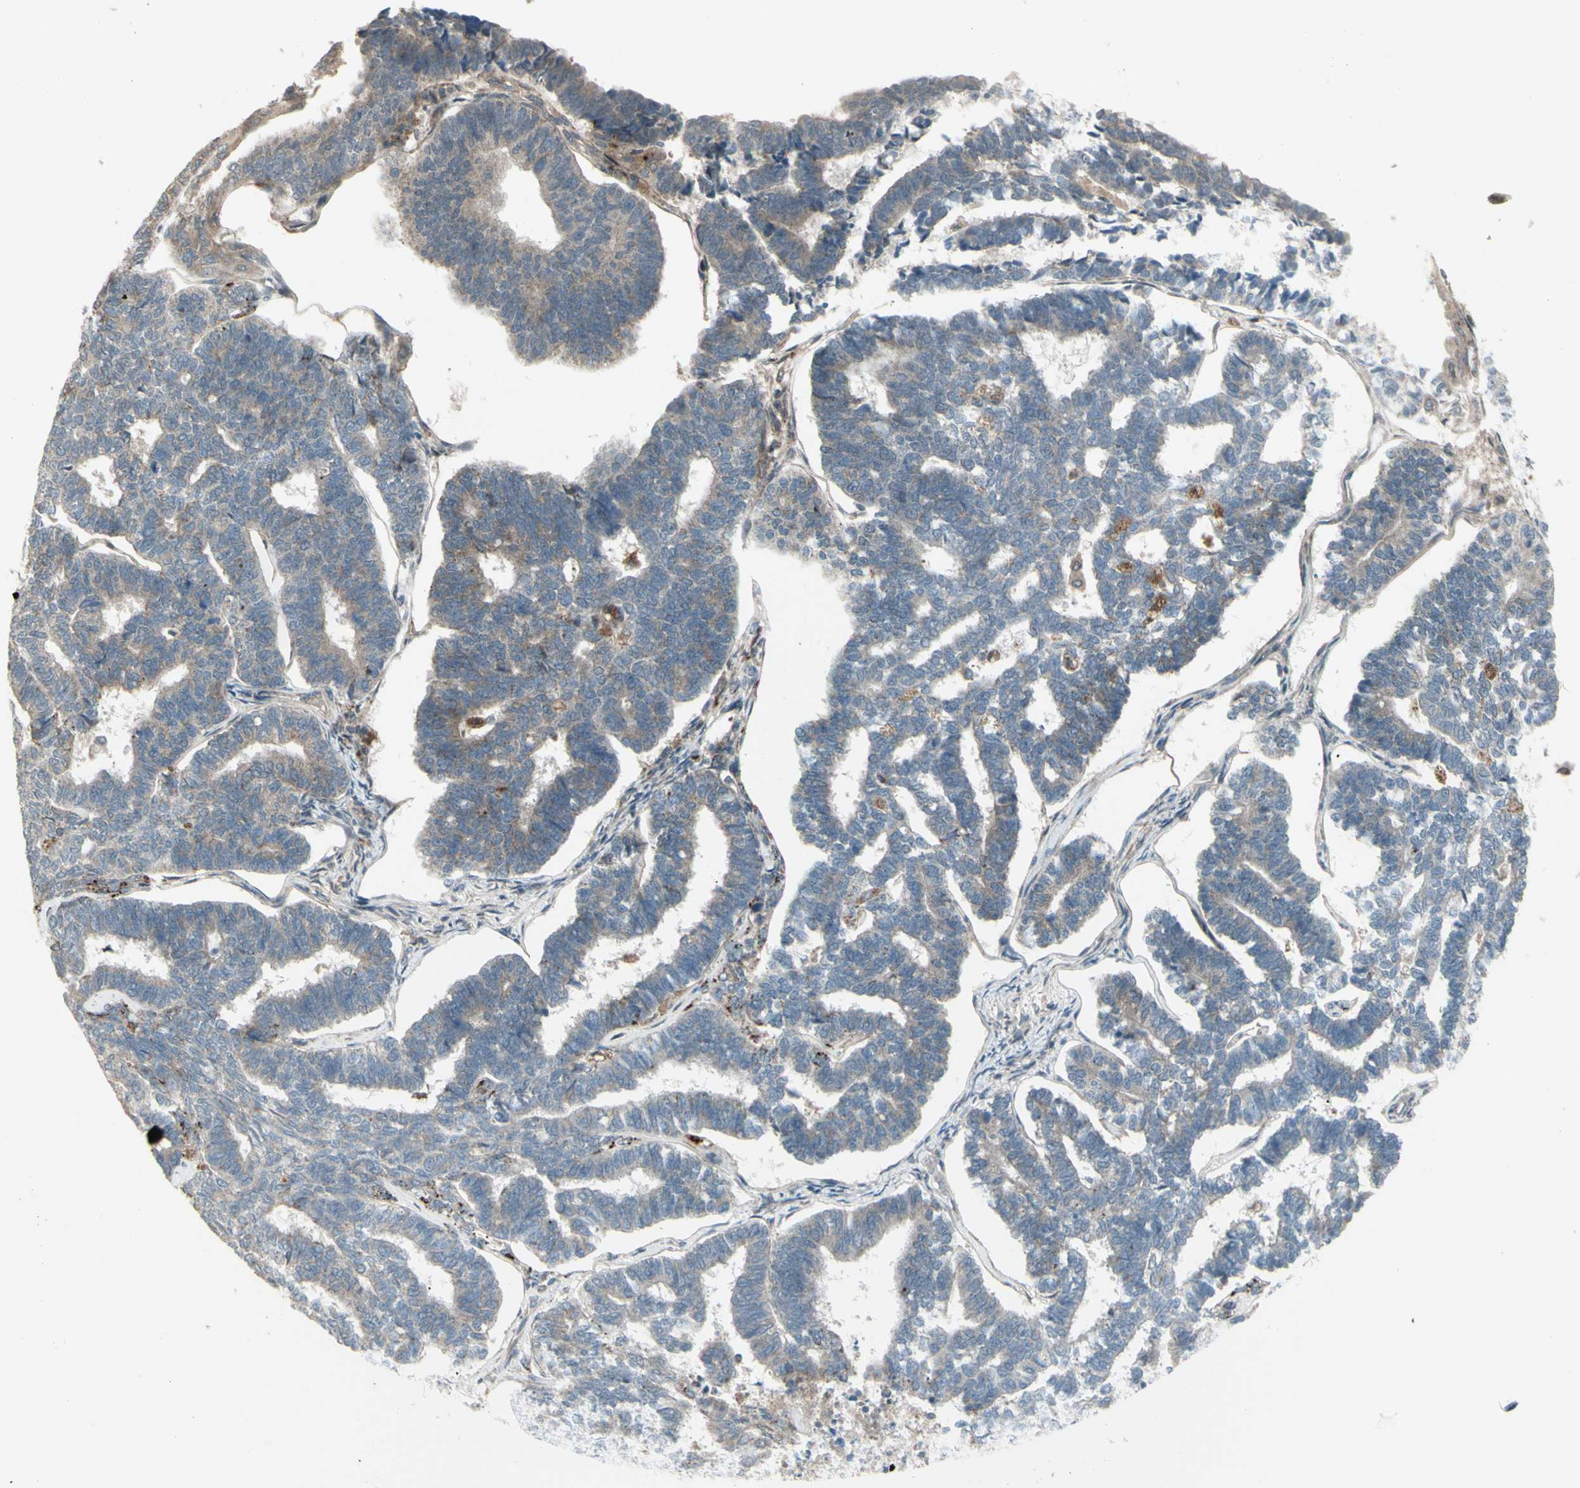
{"staining": {"intensity": "weak", "quantity": "25%-75%", "location": "cytoplasmic/membranous"}, "tissue": "endometrial cancer", "cell_type": "Tumor cells", "image_type": "cancer", "snomed": [{"axis": "morphology", "description": "Adenocarcinoma, NOS"}, {"axis": "topography", "description": "Endometrium"}], "caption": "Tumor cells display low levels of weak cytoplasmic/membranous expression in about 25%-75% of cells in human endometrial adenocarcinoma. (Brightfield microscopy of DAB IHC at high magnification).", "gene": "OSTM1", "patient": {"sex": "female", "age": 70}}